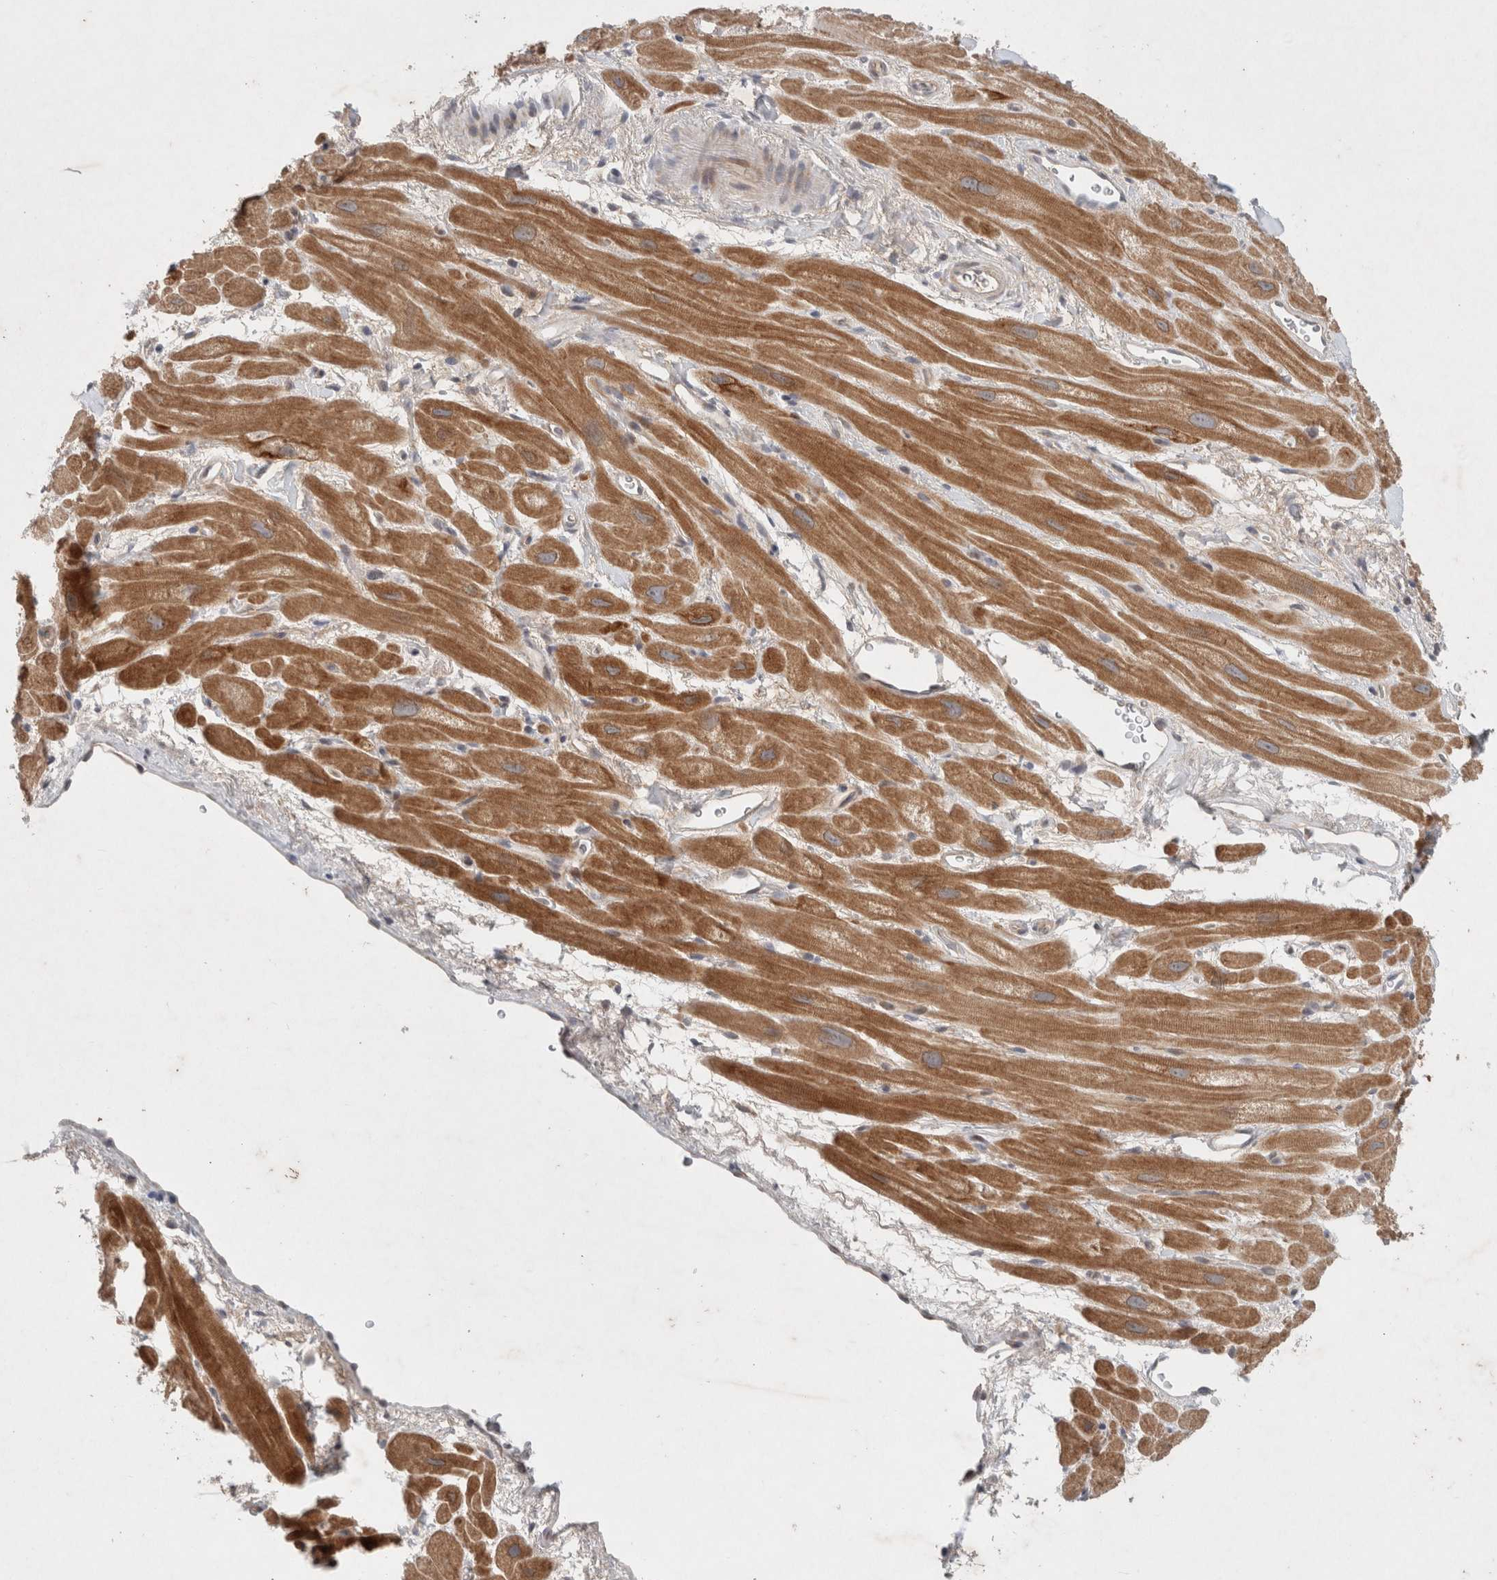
{"staining": {"intensity": "moderate", "quantity": ">75%", "location": "cytoplasmic/membranous"}, "tissue": "heart muscle", "cell_type": "Cardiomyocytes", "image_type": "normal", "snomed": [{"axis": "morphology", "description": "Normal tissue, NOS"}, {"axis": "topography", "description": "Heart"}], "caption": "Immunohistochemistry of unremarkable human heart muscle demonstrates medium levels of moderate cytoplasmic/membranous positivity in about >75% of cardiomyocytes.", "gene": "RASAL2", "patient": {"sex": "male", "age": 49}}